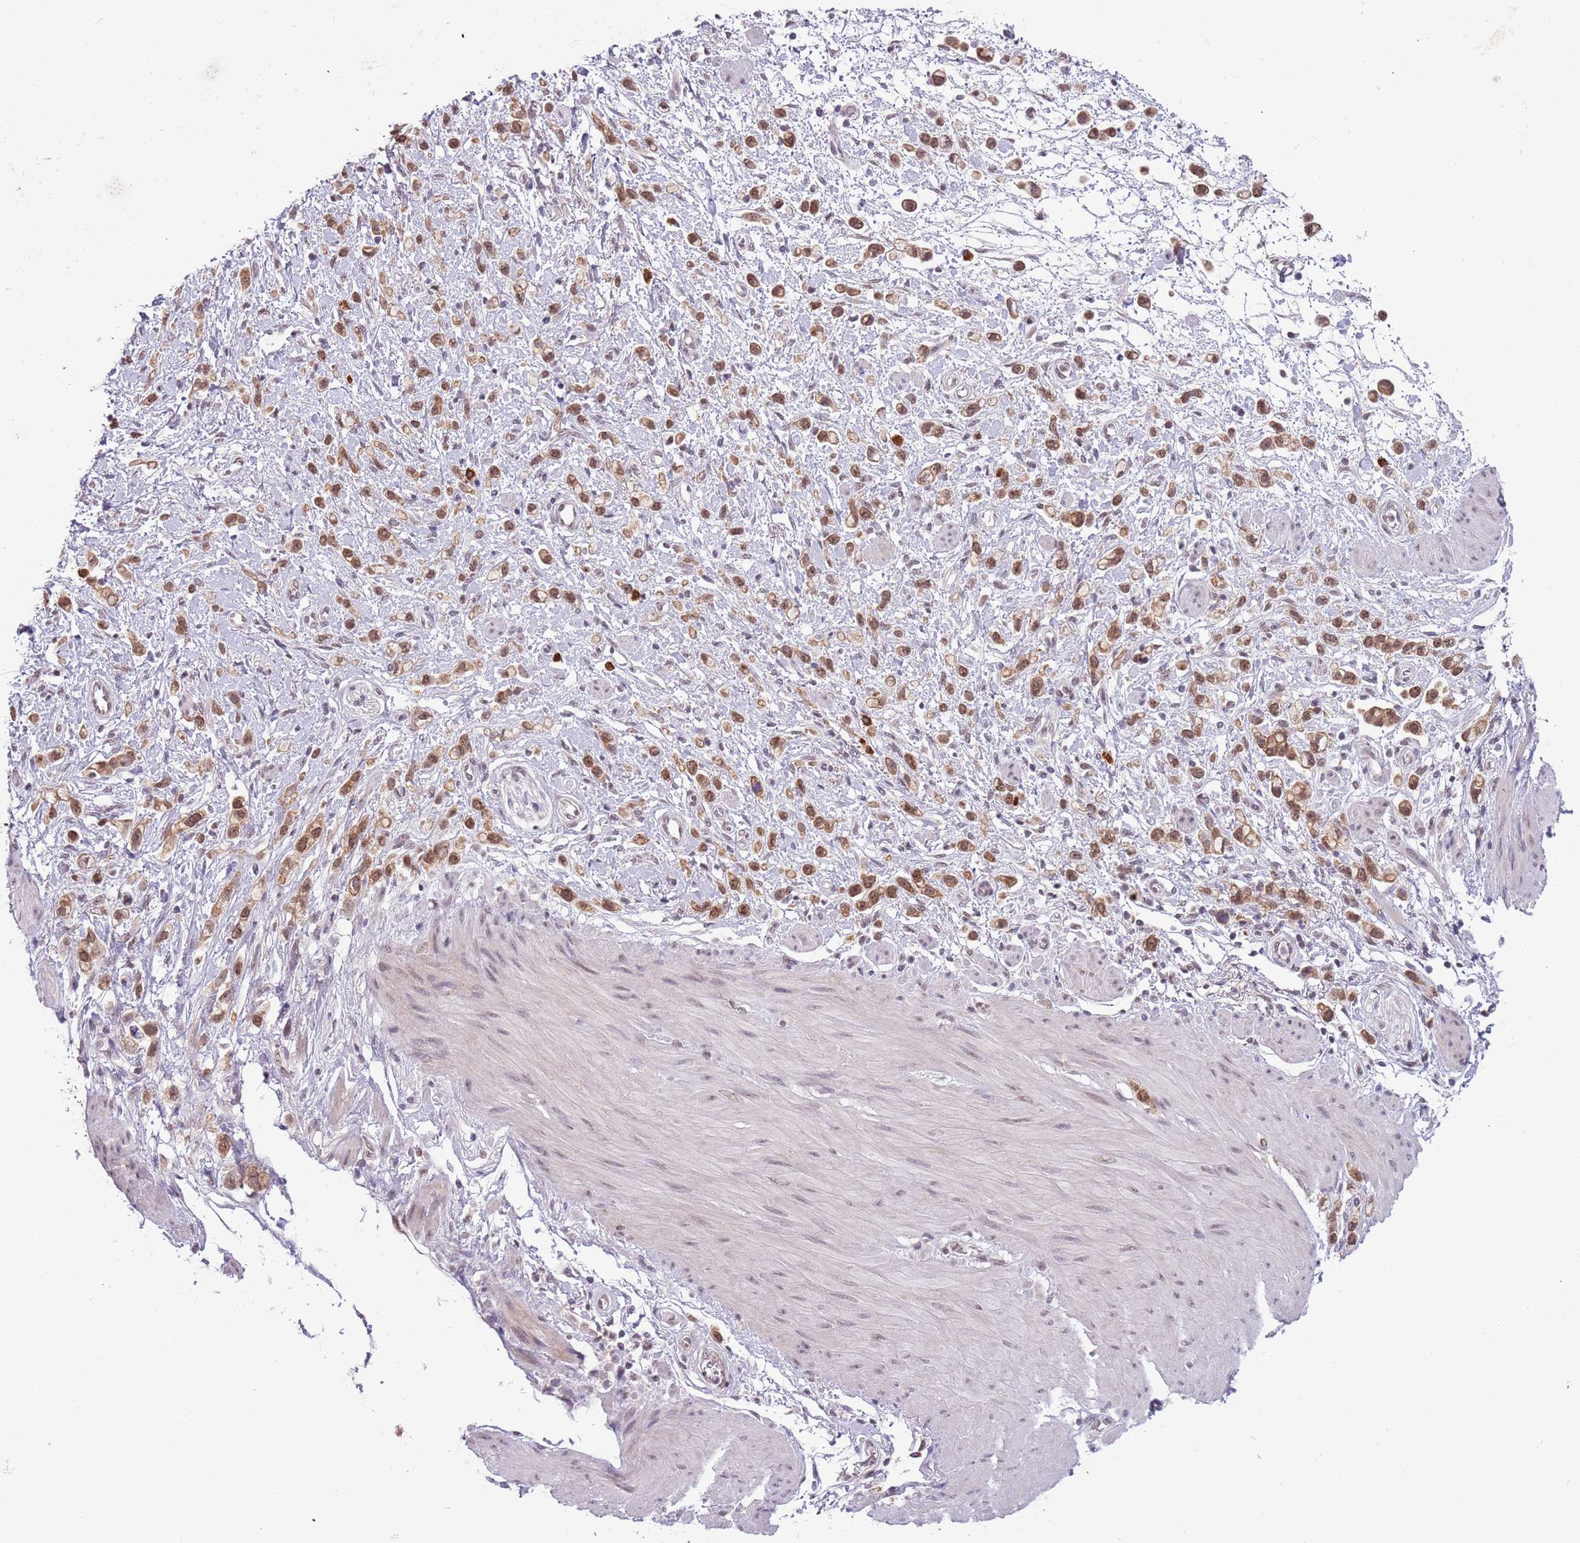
{"staining": {"intensity": "moderate", "quantity": ">75%", "location": "nuclear"}, "tissue": "stomach cancer", "cell_type": "Tumor cells", "image_type": "cancer", "snomed": [{"axis": "morphology", "description": "Adenocarcinoma, NOS"}, {"axis": "topography", "description": "Stomach"}], "caption": "Moderate nuclear staining is identified in about >75% of tumor cells in stomach adenocarcinoma.", "gene": "FAM120AOS", "patient": {"sex": "female", "age": 65}}